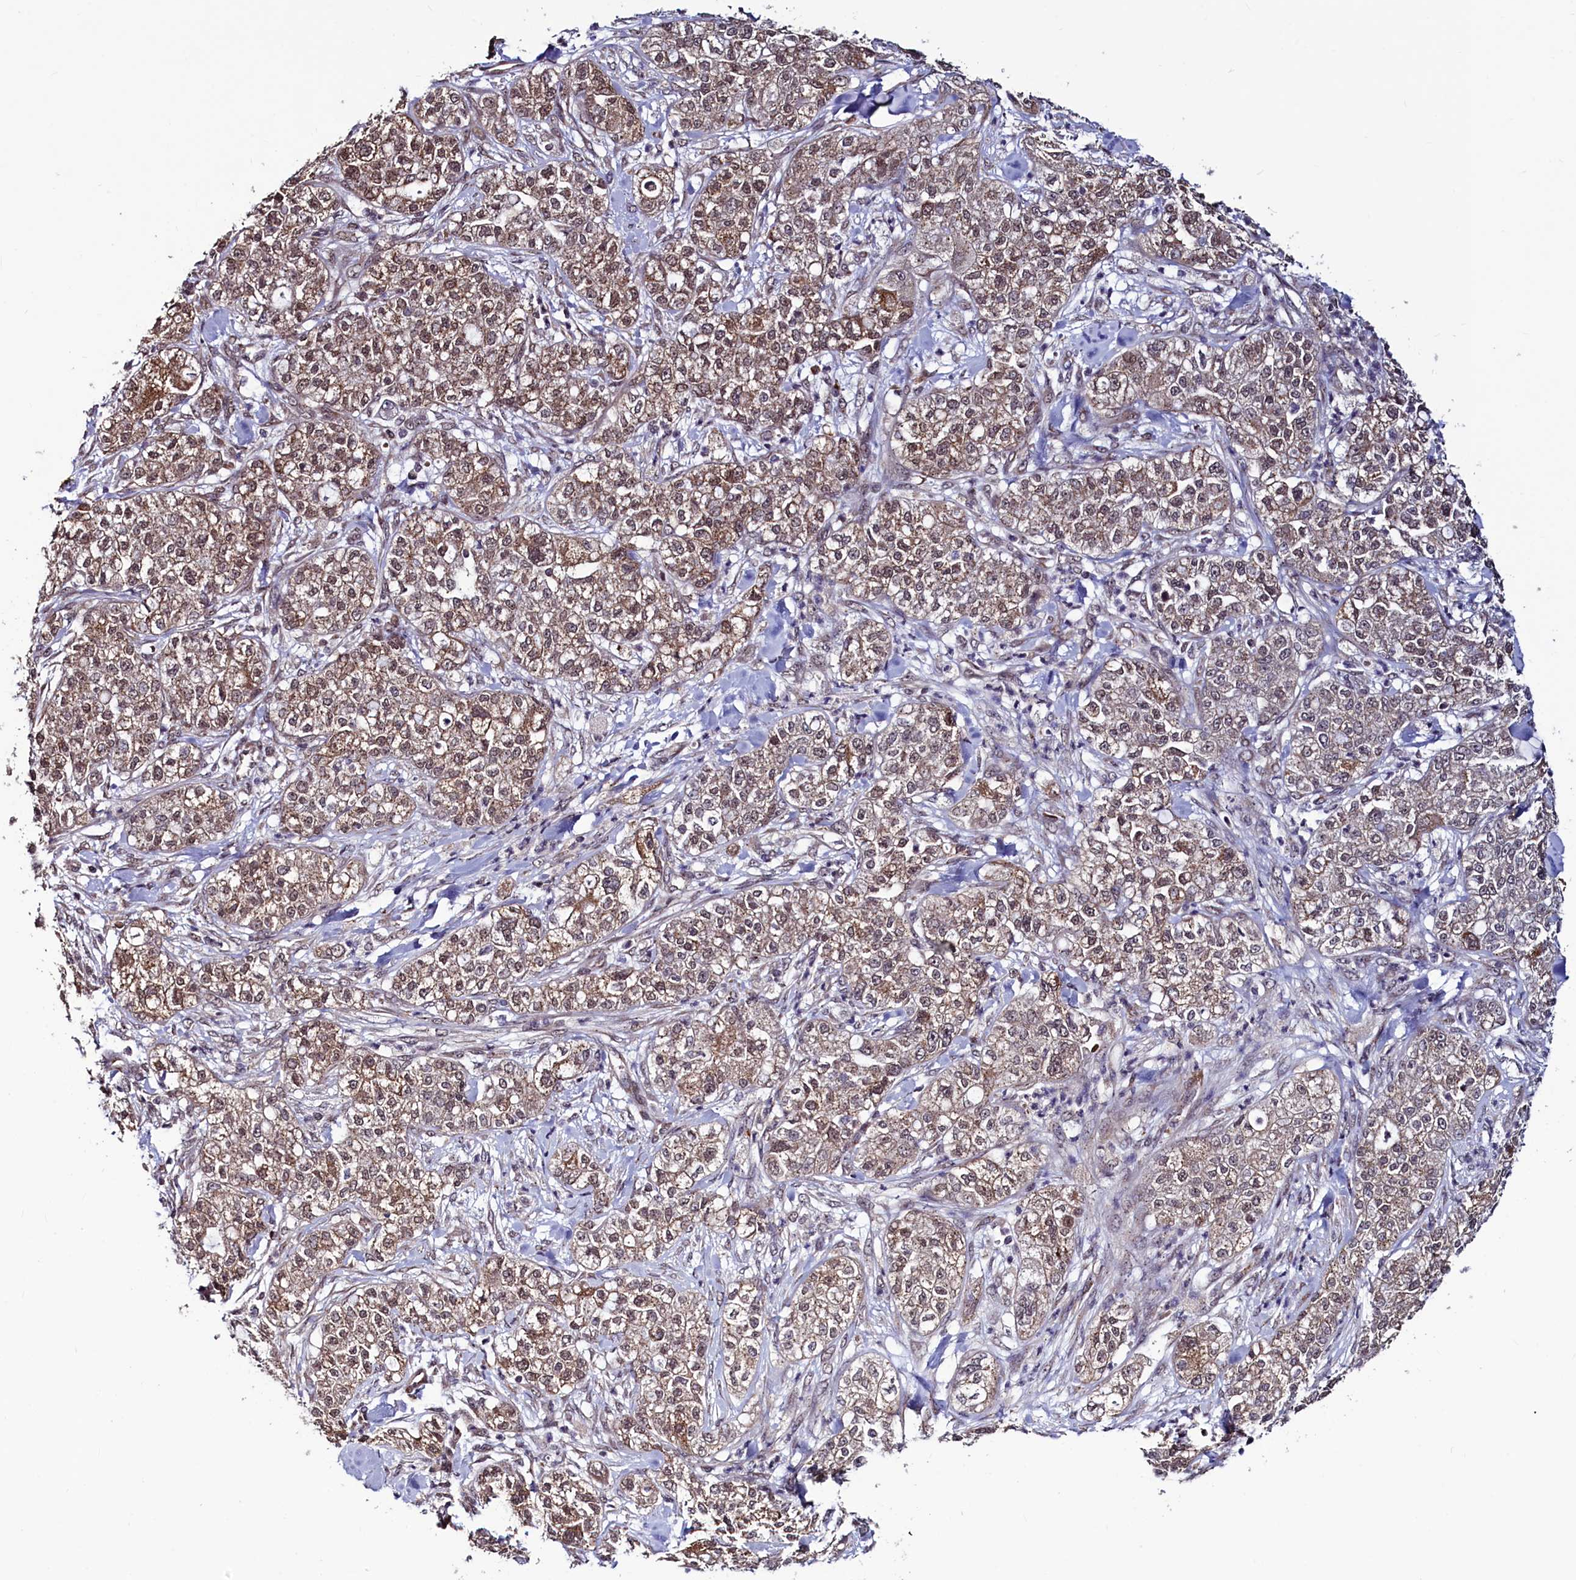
{"staining": {"intensity": "moderate", "quantity": ">75%", "location": "cytoplasmic/membranous,nuclear"}, "tissue": "pancreatic cancer", "cell_type": "Tumor cells", "image_type": "cancer", "snomed": [{"axis": "morphology", "description": "Adenocarcinoma, NOS"}, {"axis": "topography", "description": "Pancreas"}], "caption": "Protein staining reveals moderate cytoplasmic/membranous and nuclear staining in approximately >75% of tumor cells in pancreatic cancer (adenocarcinoma).", "gene": "SEC24C", "patient": {"sex": "female", "age": 78}}